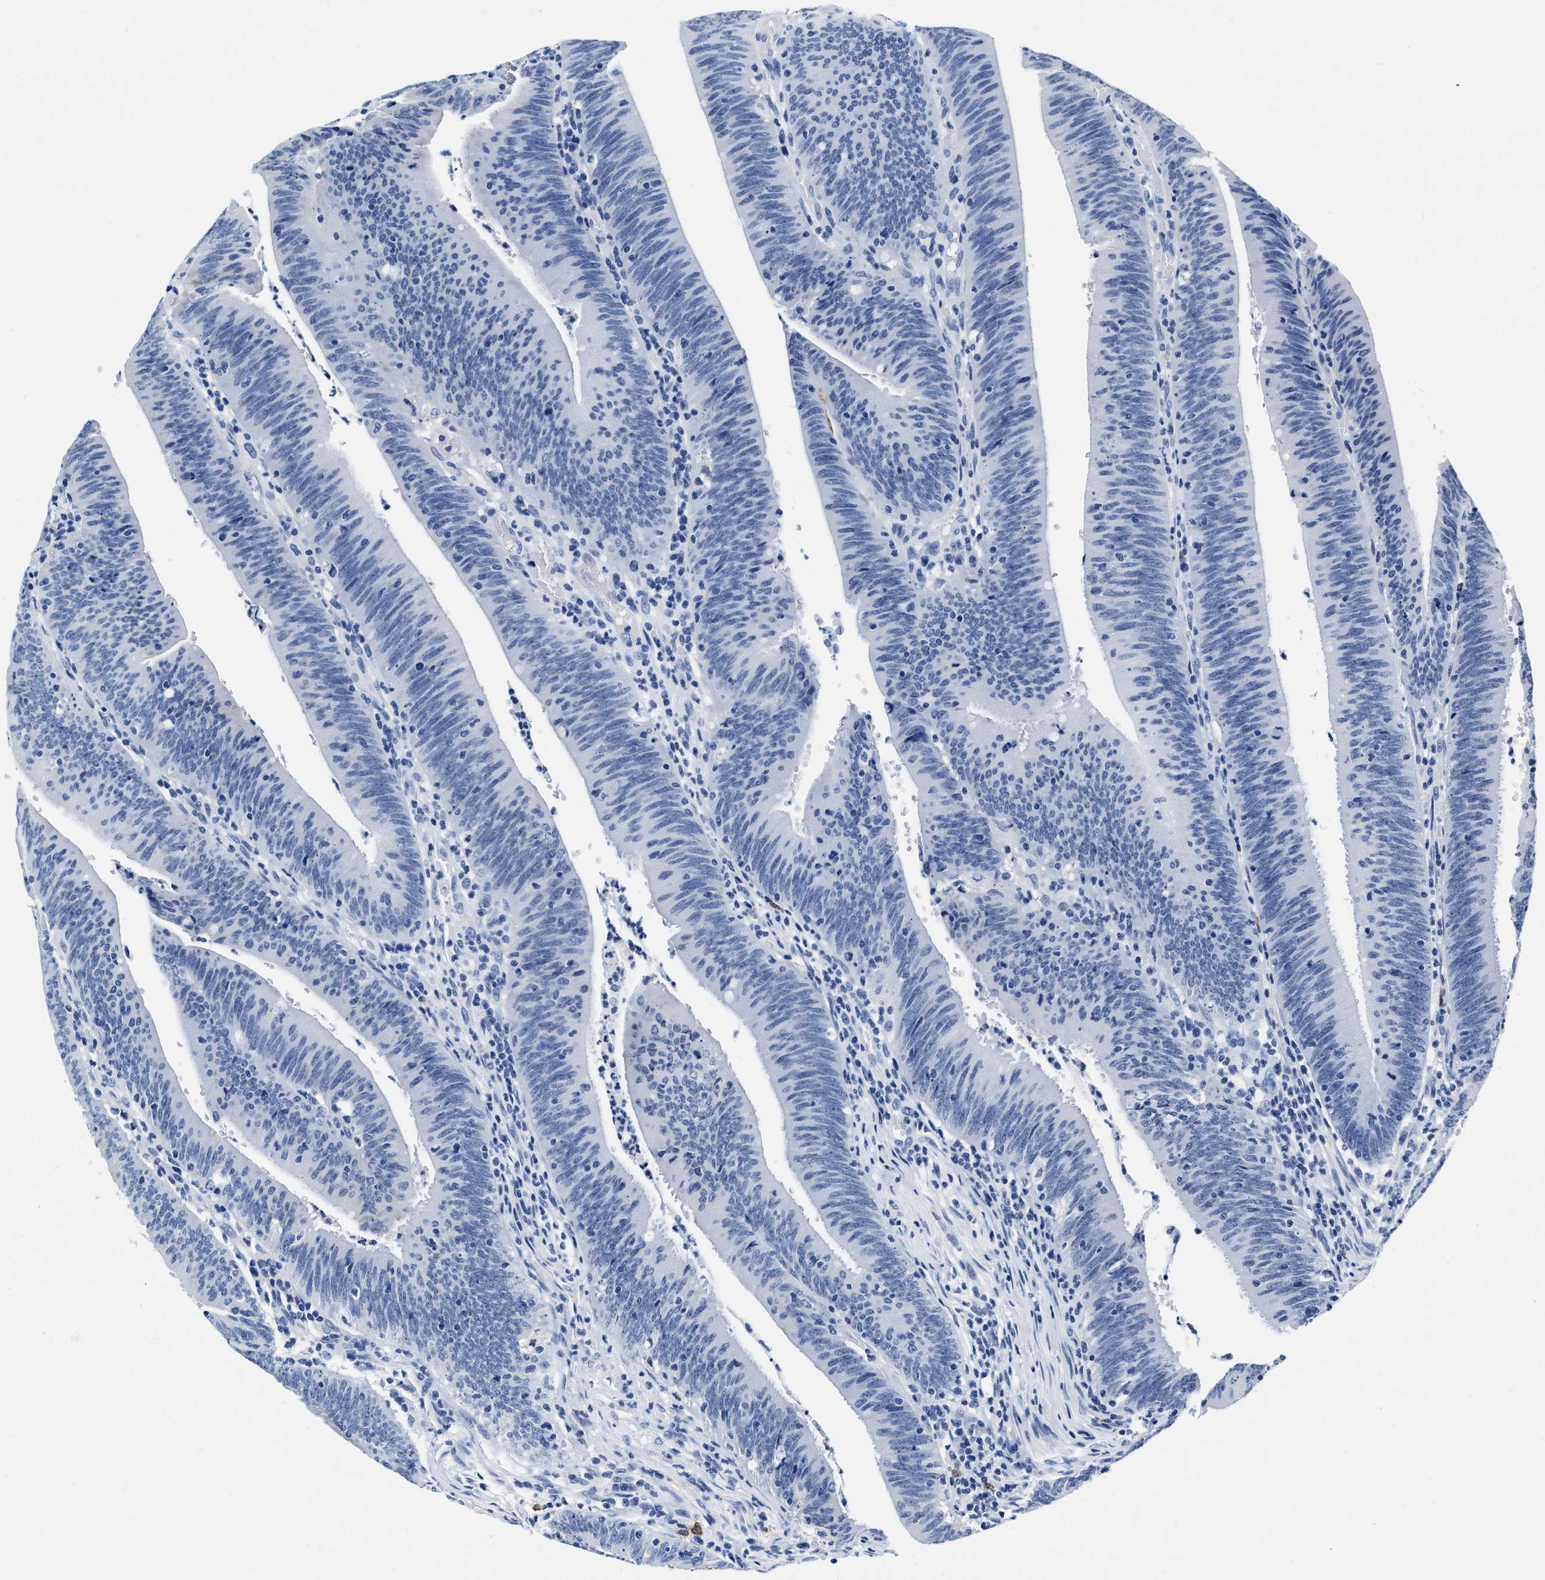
{"staining": {"intensity": "negative", "quantity": "none", "location": "none"}, "tissue": "colorectal cancer", "cell_type": "Tumor cells", "image_type": "cancer", "snomed": [{"axis": "morphology", "description": "Normal tissue, NOS"}, {"axis": "morphology", "description": "Adenocarcinoma, NOS"}, {"axis": "topography", "description": "Rectum"}], "caption": "Colorectal cancer stained for a protein using immunohistochemistry (IHC) reveals no positivity tumor cells.", "gene": "CER1", "patient": {"sex": "female", "age": 66}}